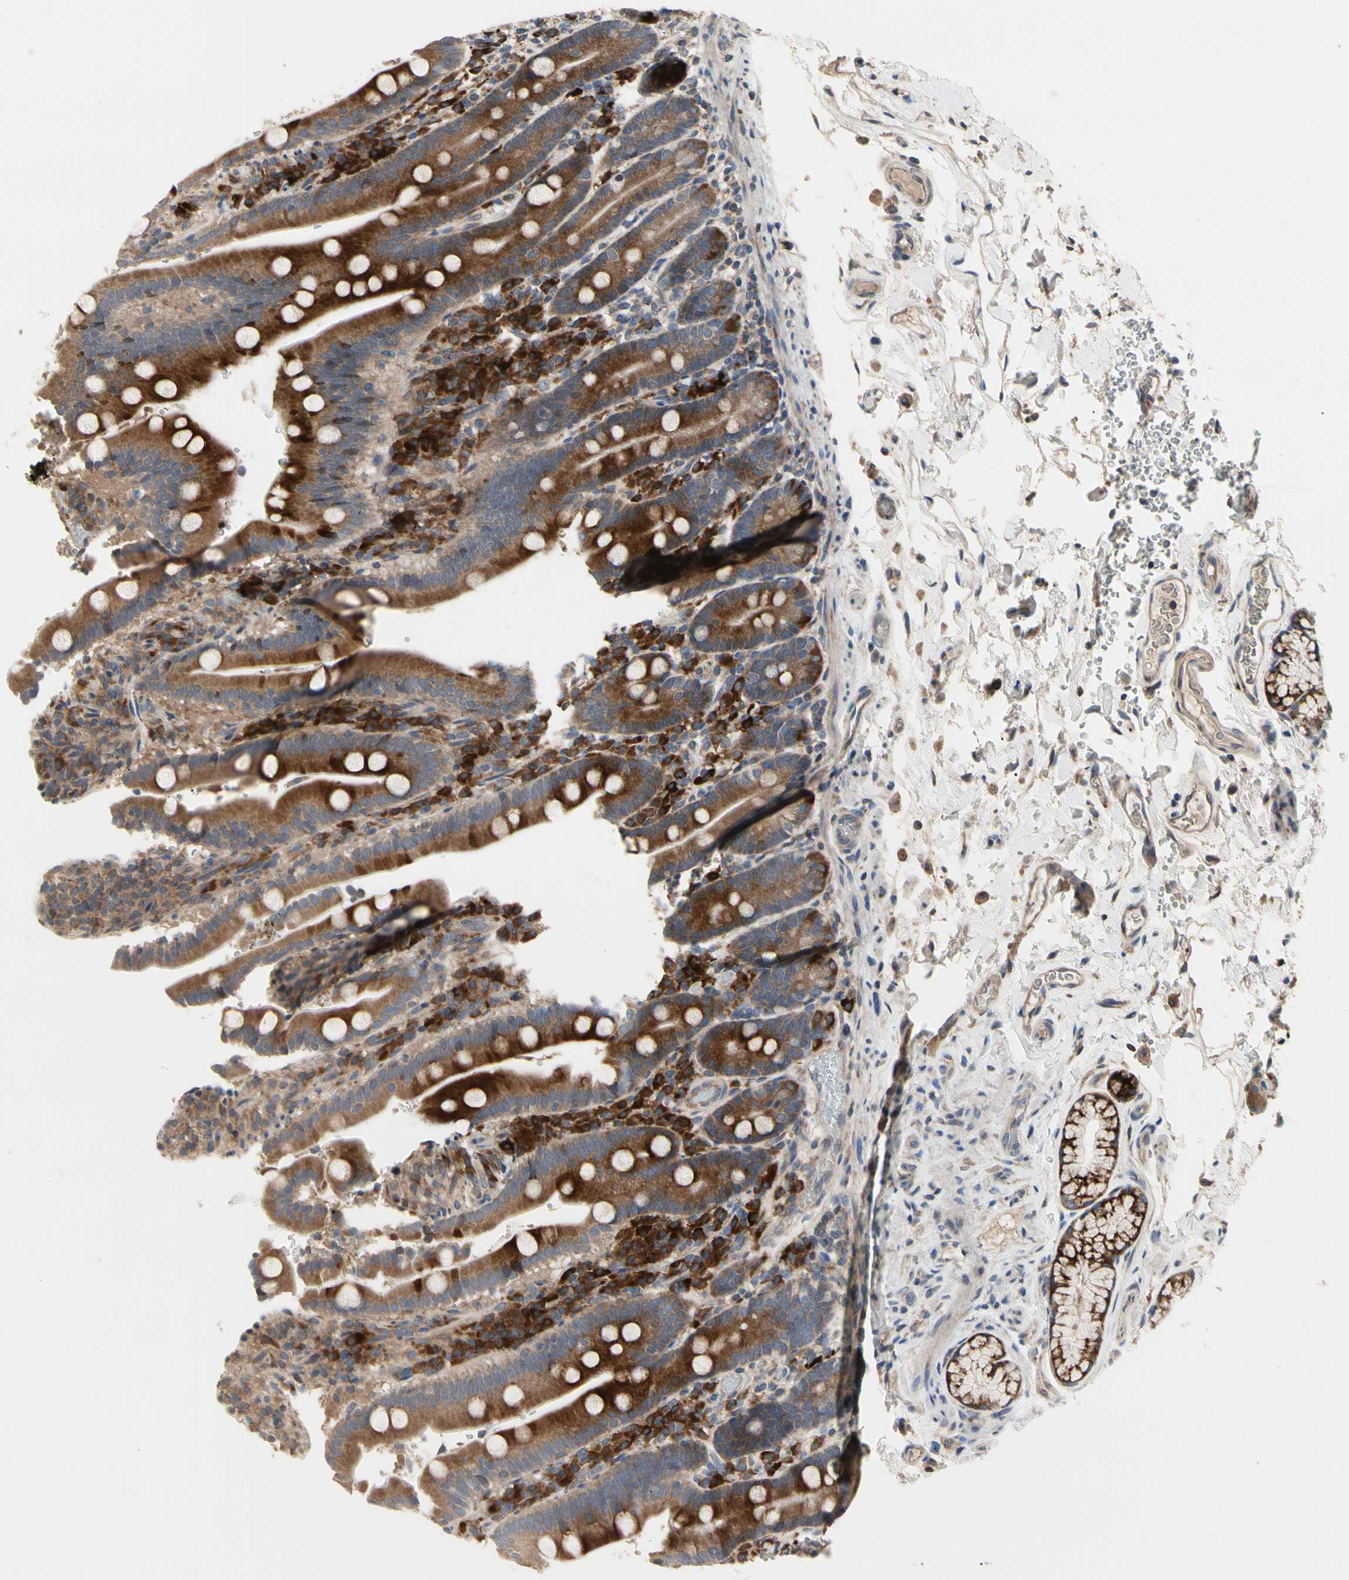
{"staining": {"intensity": "strong", "quantity": ">75%", "location": "cytoplasmic/membranous"}, "tissue": "duodenum", "cell_type": "Glandular cells", "image_type": "normal", "snomed": [{"axis": "morphology", "description": "Normal tissue, NOS"}, {"axis": "topography", "description": "Small intestine, NOS"}], "caption": "Protein positivity by immunohistochemistry (IHC) shows strong cytoplasmic/membranous staining in approximately >75% of glandular cells in unremarkable duodenum.", "gene": "MMEL1", "patient": {"sex": "female", "age": 71}}